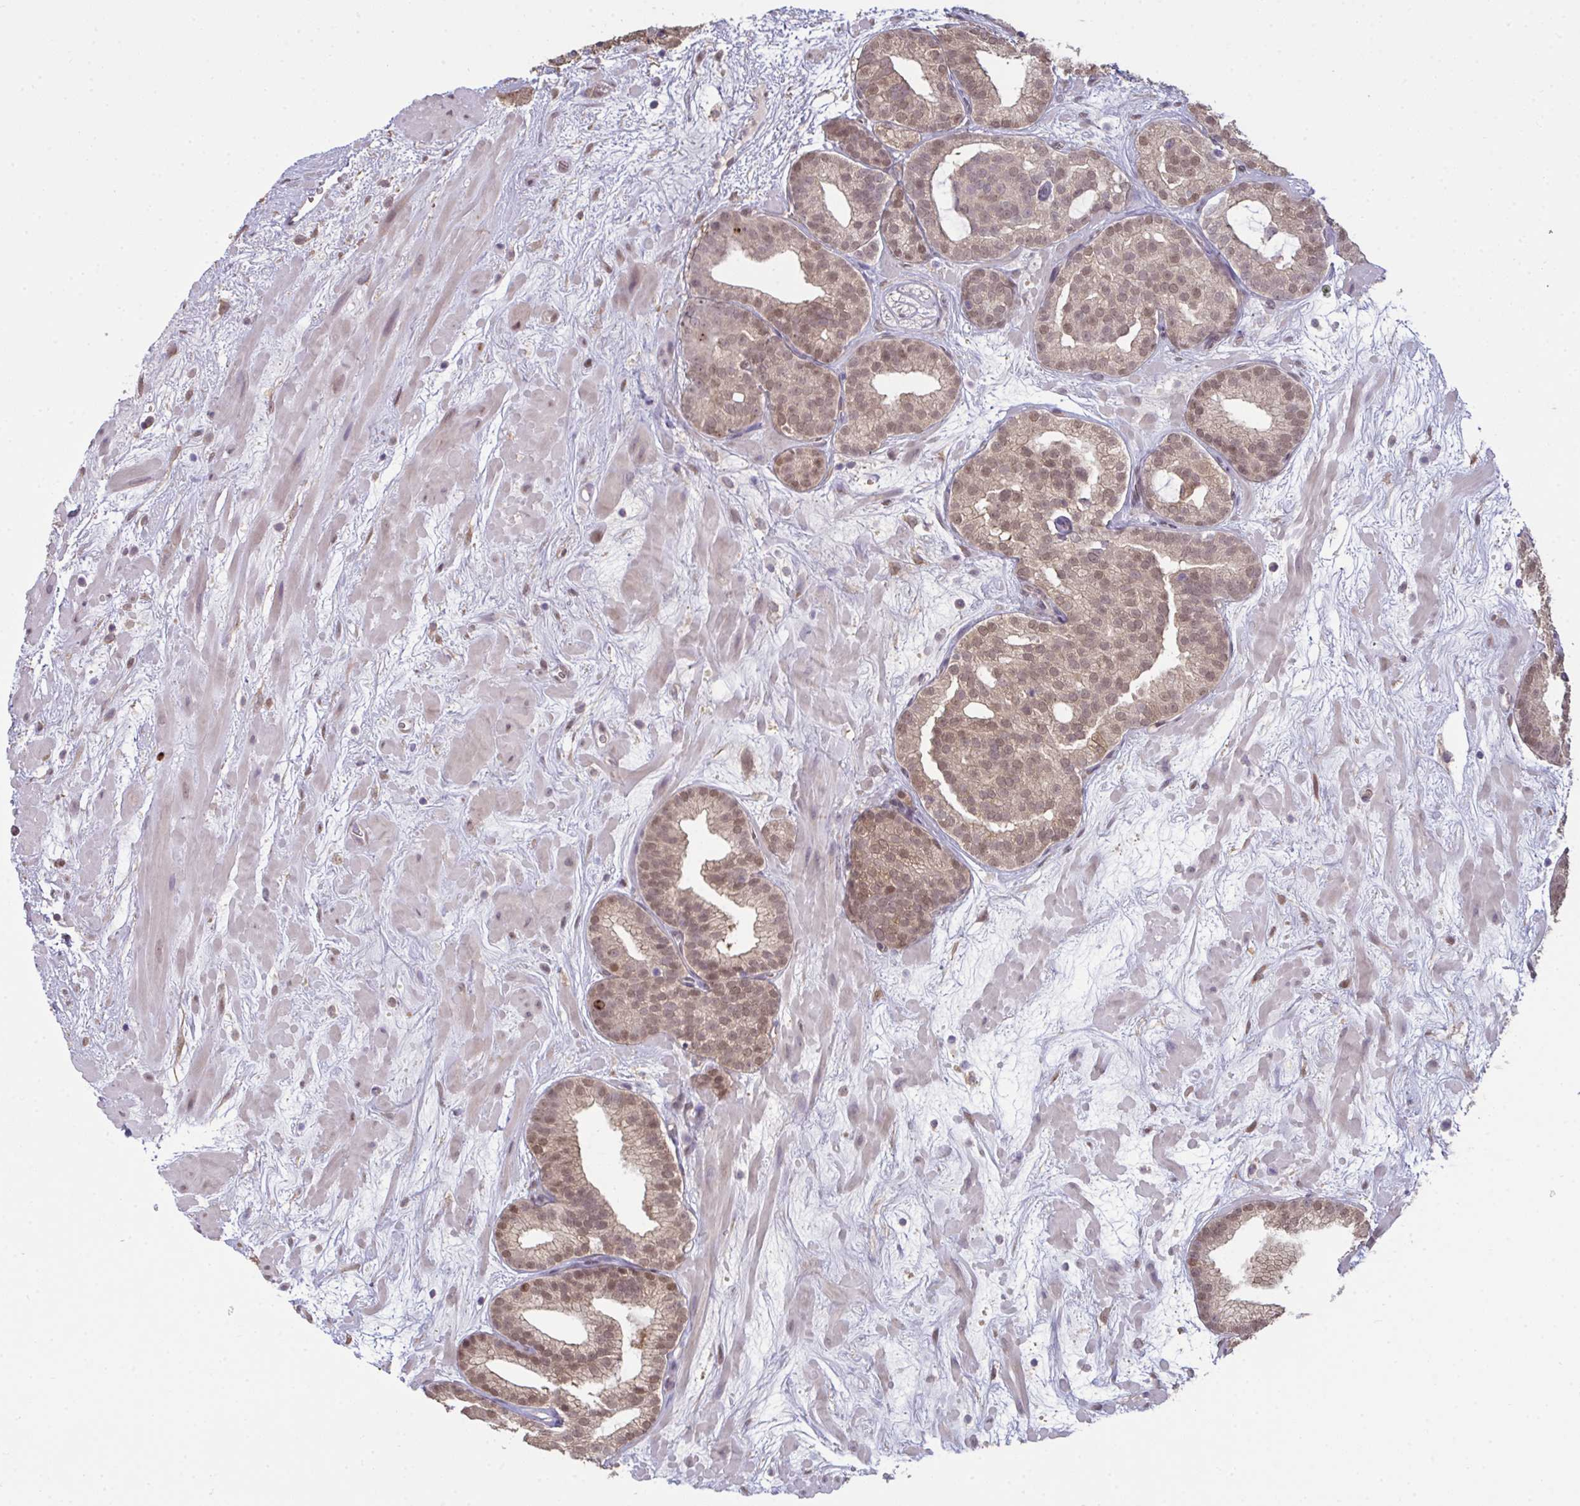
{"staining": {"intensity": "weak", "quantity": ">75%", "location": "cytoplasmic/membranous,nuclear"}, "tissue": "prostate cancer", "cell_type": "Tumor cells", "image_type": "cancer", "snomed": [{"axis": "morphology", "description": "Adenocarcinoma, High grade"}, {"axis": "topography", "description": "Prostate"}], "caption": "The histopathology image shows staining of prostate cancer (adenocarcinoma (high-grade)), revealing weak cytoplasmic/membranous and nuclear protein expression (brown color) within tumor cells. Using DAB (3,3'-diaminobenzidine) (brown) and hematoxylin (blue) stains, captured at high magnification using brightfield microscopy.", "gene": "SETD7", "patient": {"sex": "male", "age": 66}}